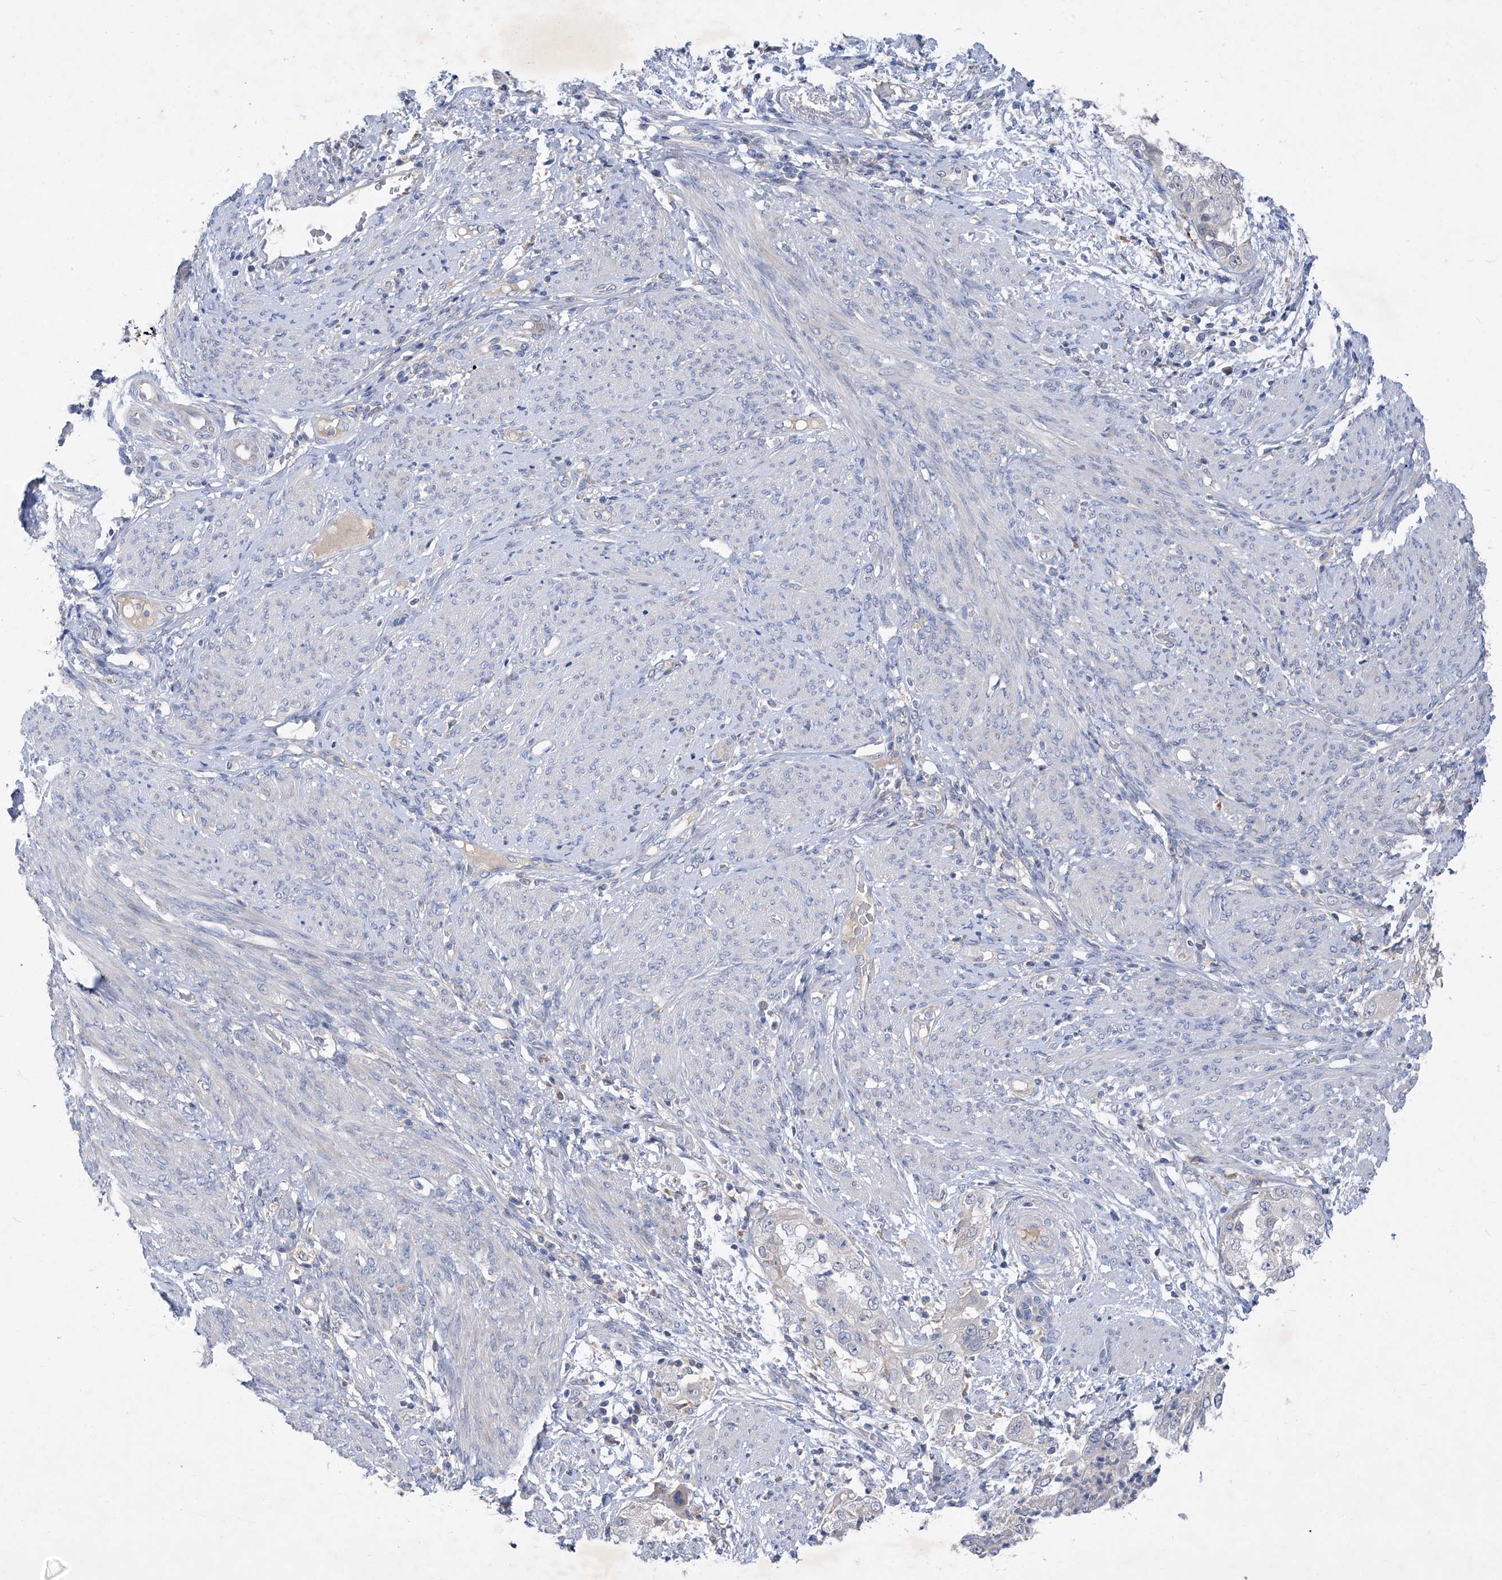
{"staining": {"intensity": "negative", "quantity": "none", "location": "none"}, "tissue": "endometrial cancer", "cell_type": "Tumor cells", "image_type": "cancer", "snomed": [{"axis": "morphology", "description": "Adenocarcinoma, NOS"}, {"axis": "topography", "description": "Endometrium"}], "caption": "The histopathology image exhibits no significant staining in tumor cells of adenocarcinoma (endometrial).", "gene": "SBK2", "patient": {"sex": "female", "age": 85}}